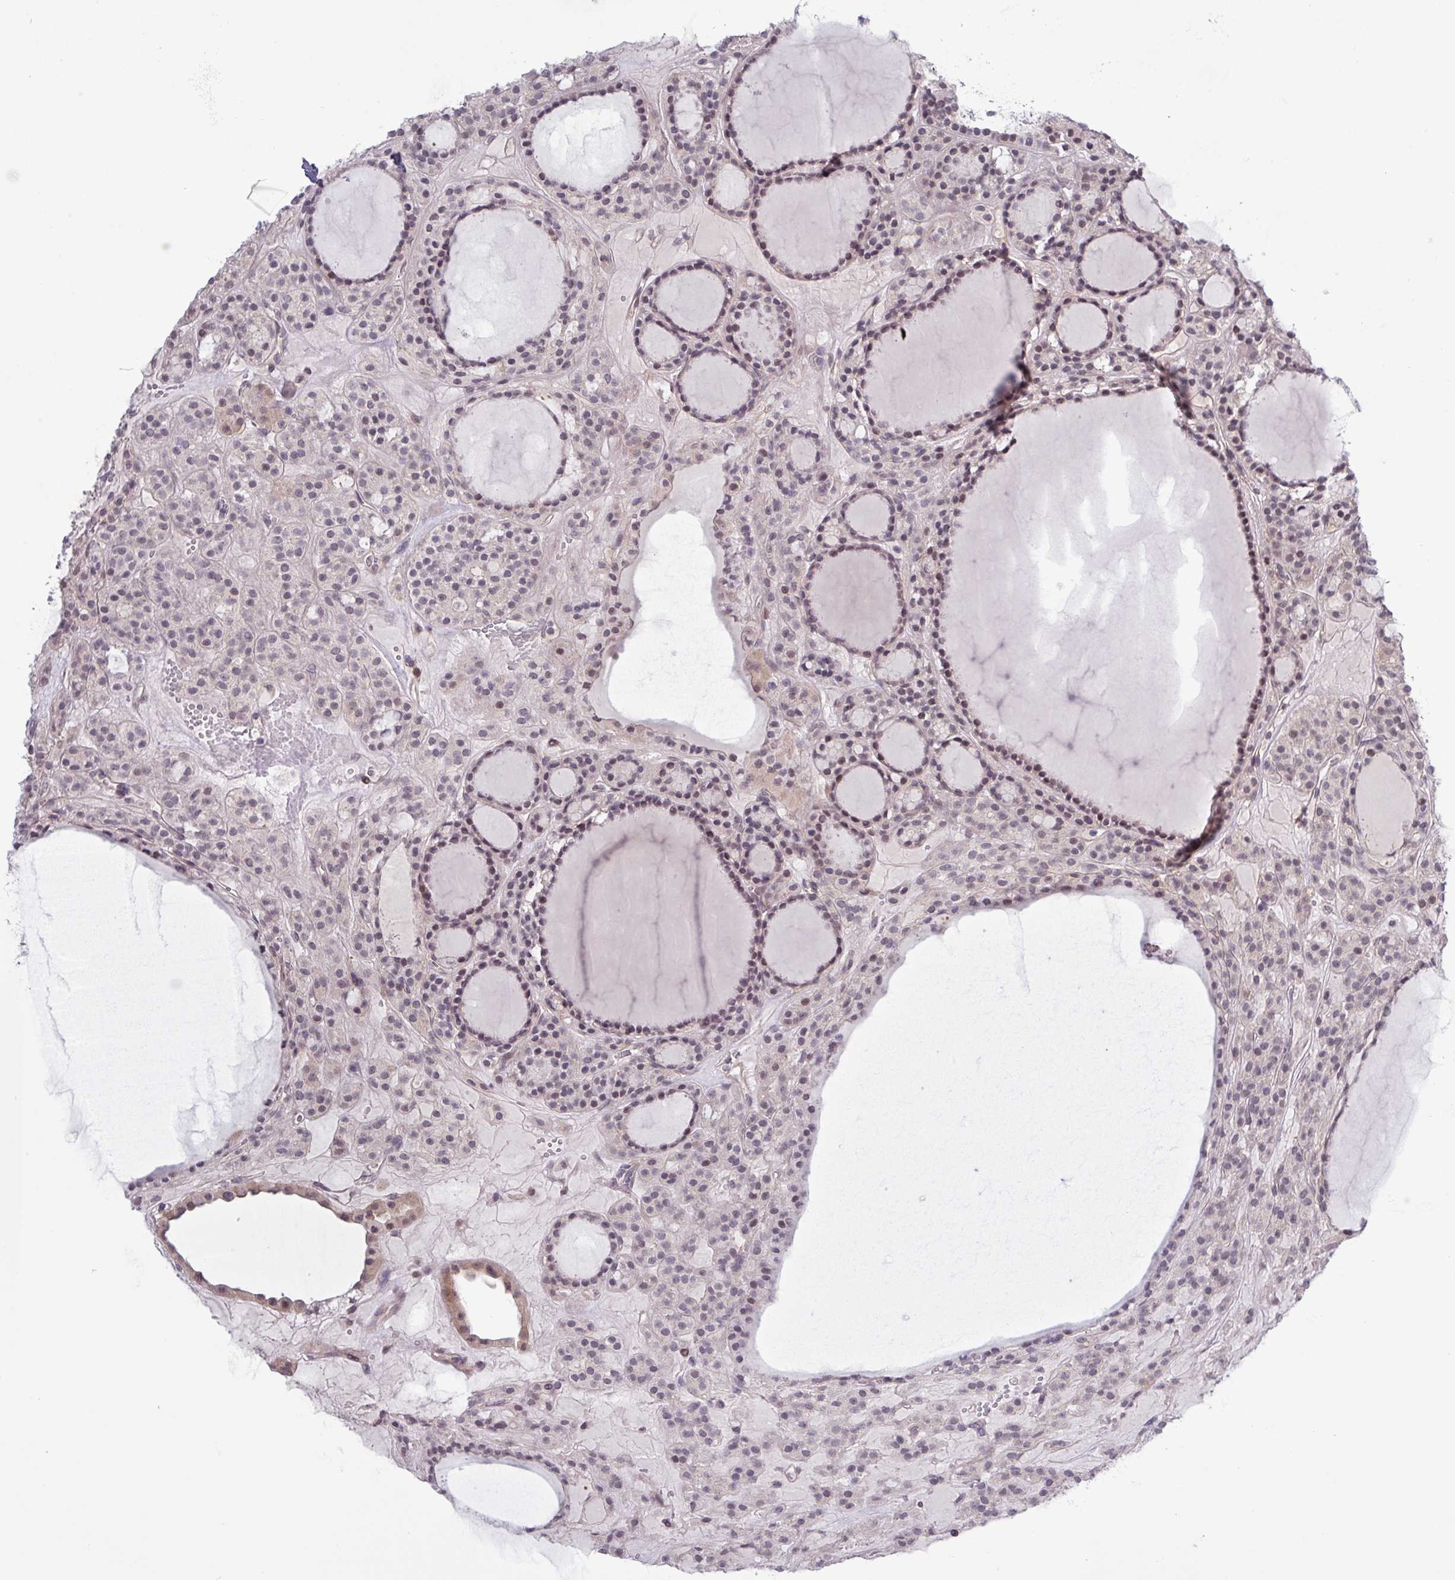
{"staining": {"intensity": "weak", "quantity": "<25%", "location": "cytoplasmic/membranous,nuclear"}, "tissue": "thyroid cancer", "cell_type": "Tumor cells", "image_type": "cancer", "snomed": [{"axis": "morphology", "description": "Follicular adenoma carcinoma, NOS"}, {"axis": "topography", "description": "Thyroid gland"}], "caption": "Follicular adenoma carcinoma (thyroid) was stained to show a protein in brown. There is no significant staining in tumor cells. The staining was performed using DAB to visualize the protein expression in brown, while the nuclei were stained in blue with hematoxylin (Magnification: 20x).", "gene": "RIPPLY1", "patient": {"sex": "female", "age": 63}}